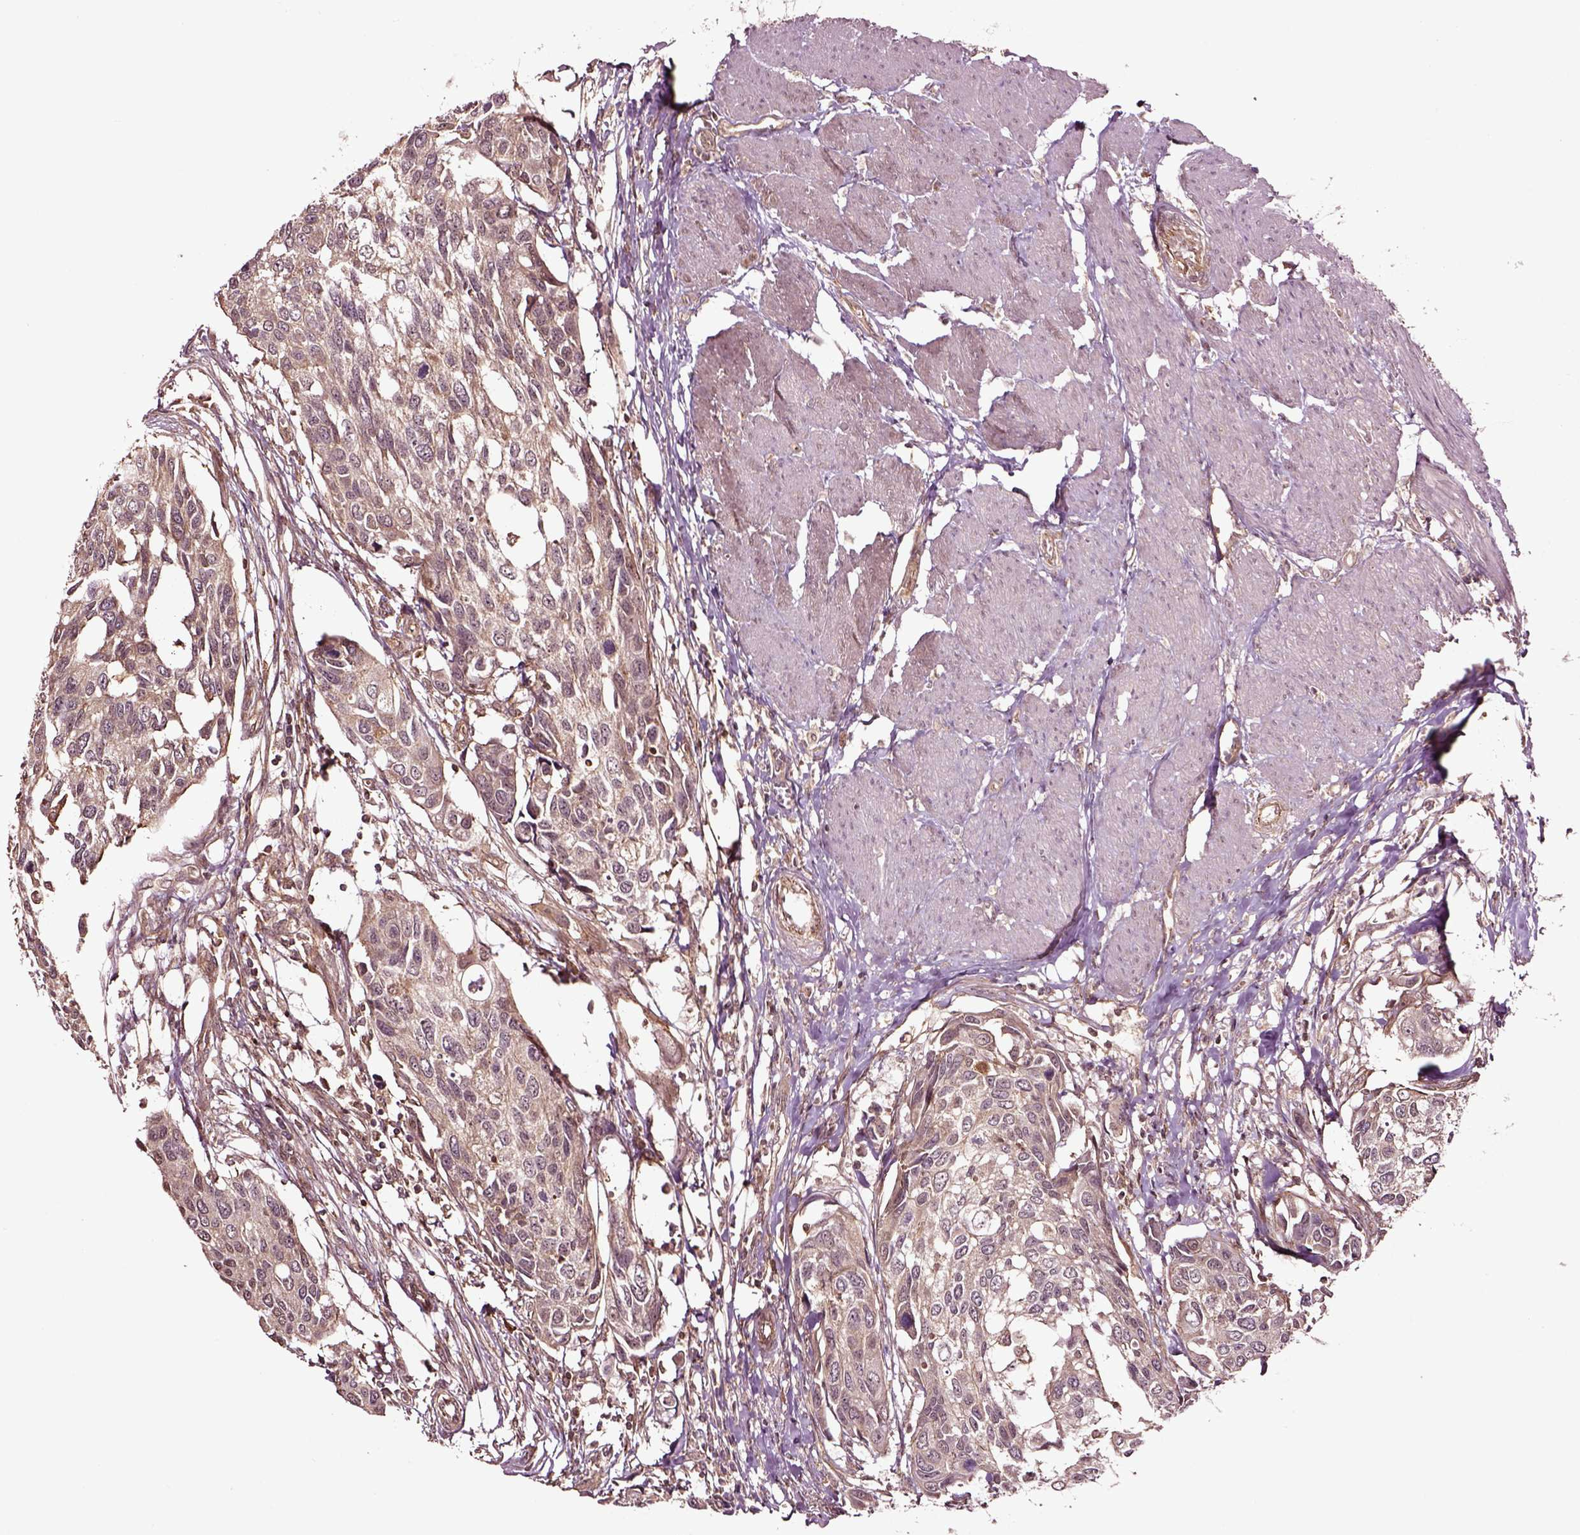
{"staining": {"intensity": "weak", "quantity": ">75%", "location": "cytoplasmic/membranous"}, "tissue": "urothelial cancer", "cell_type": "Tumor cells", "image_type": "cancer", "snomed": [{"axis": "morphology", "description": "Urothelial carcinoma, High grade"}, {"axis": "topography", "description": "Urinary bladder"}], "caption": "This is a micrograph of immunohistochemistry staining of urothelial cancer, which shows weak staining in the cytoplasmic/membranous of tumor cells.", "gene": "RASSF5", "patient": {"sex": "male", "age": 60}}